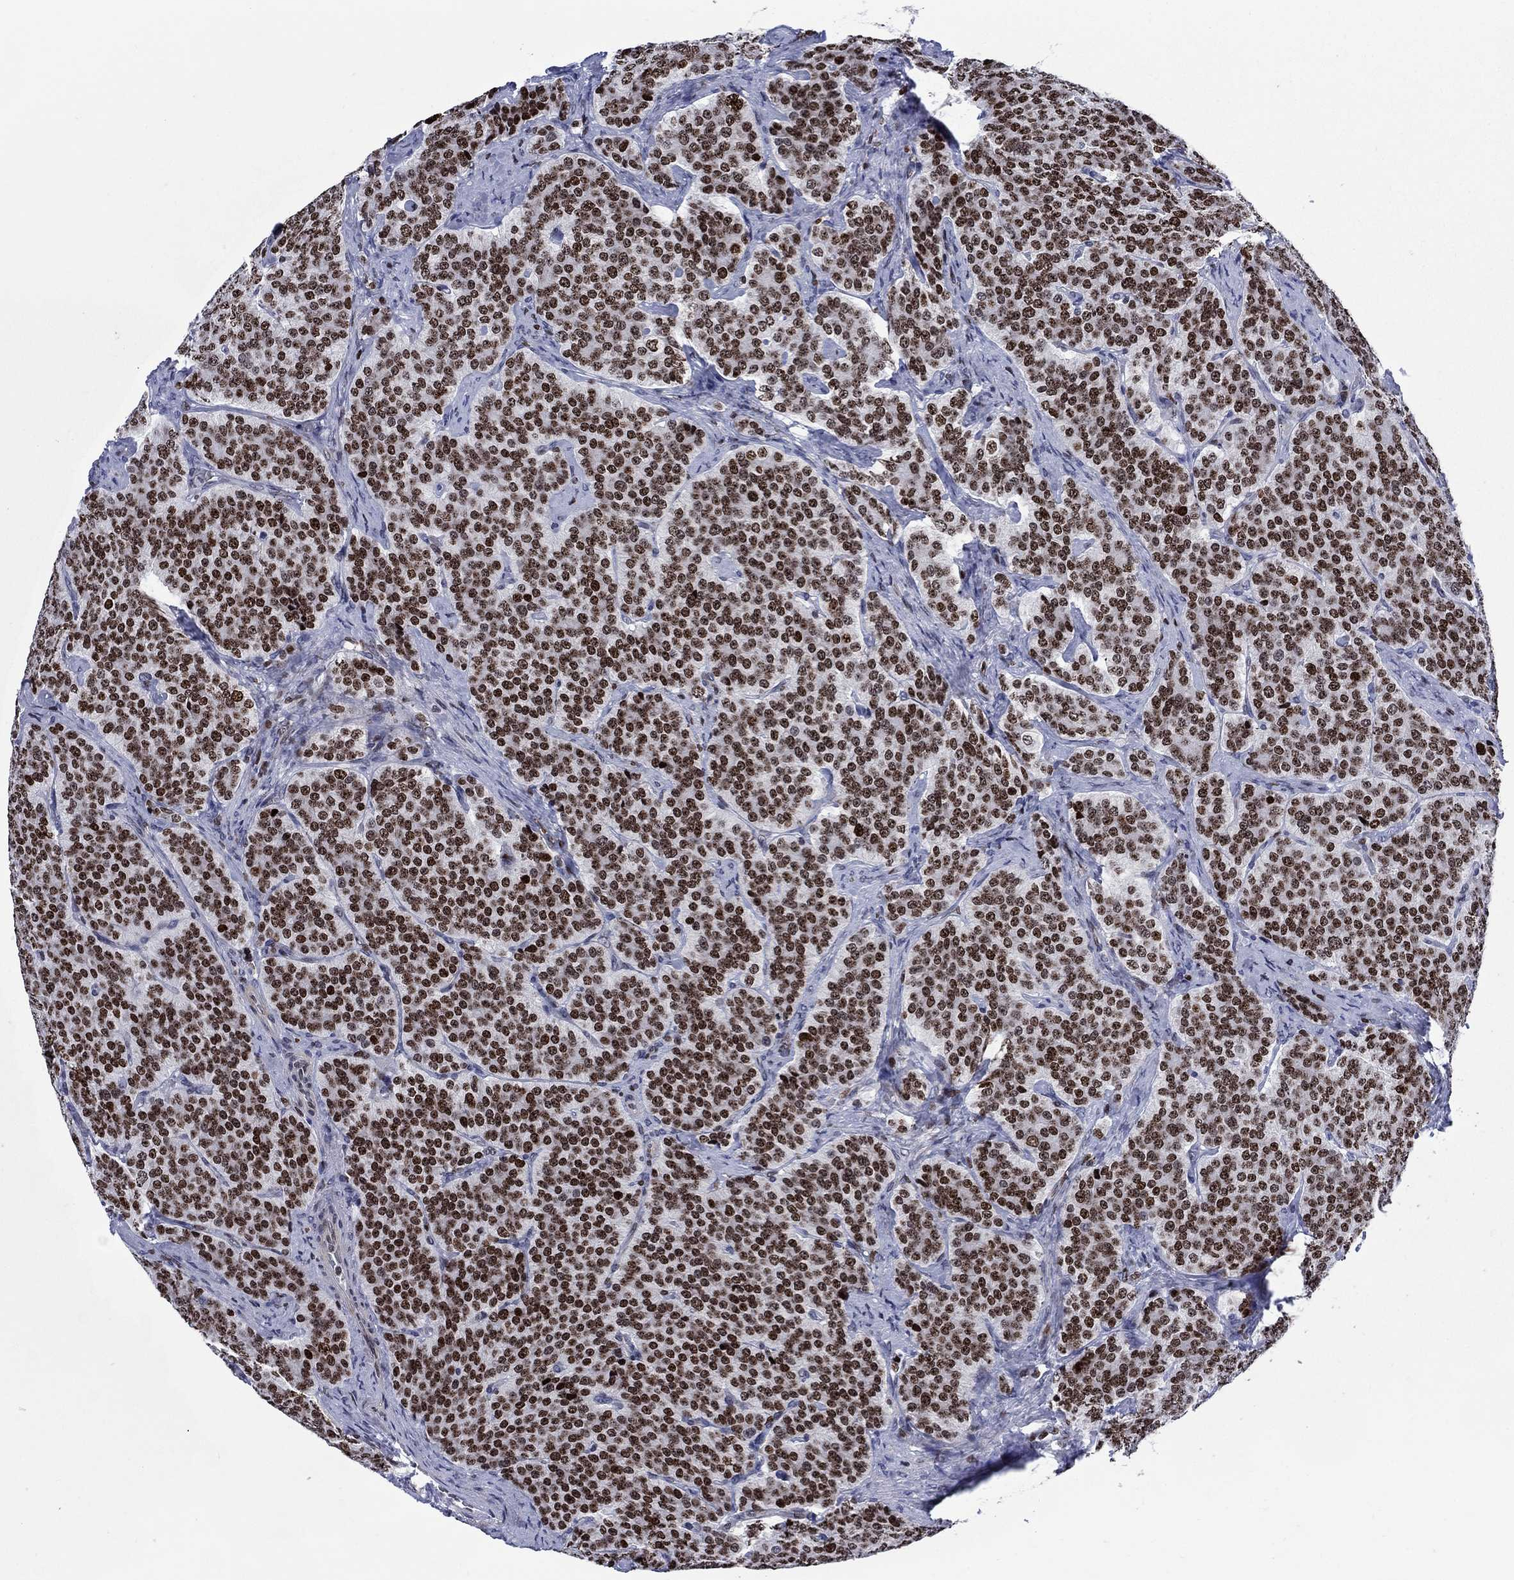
{"staining": {"intensity": "strong", "quantity": "25%-75%", "location": "nuclear"}, "tissue": "carcinoid", "cell_type": "Tumor cells", "image_type": "cancer", "snomed": [{"axis": "morphology", "description": "Carcinoid, malignant, NOS"}, {"axis": "topography", "description": "Small intestine"}], "caption": "IHC micrograph of neoplastic tissue: human carcinoid stained using IHC displays high levels of strong protein expression localized specifically in the nuclear of tumor cells, appearing as a nuclear brown color.", "gene": "HMGA1", "patient": {"sex": "female", "age": 58}}